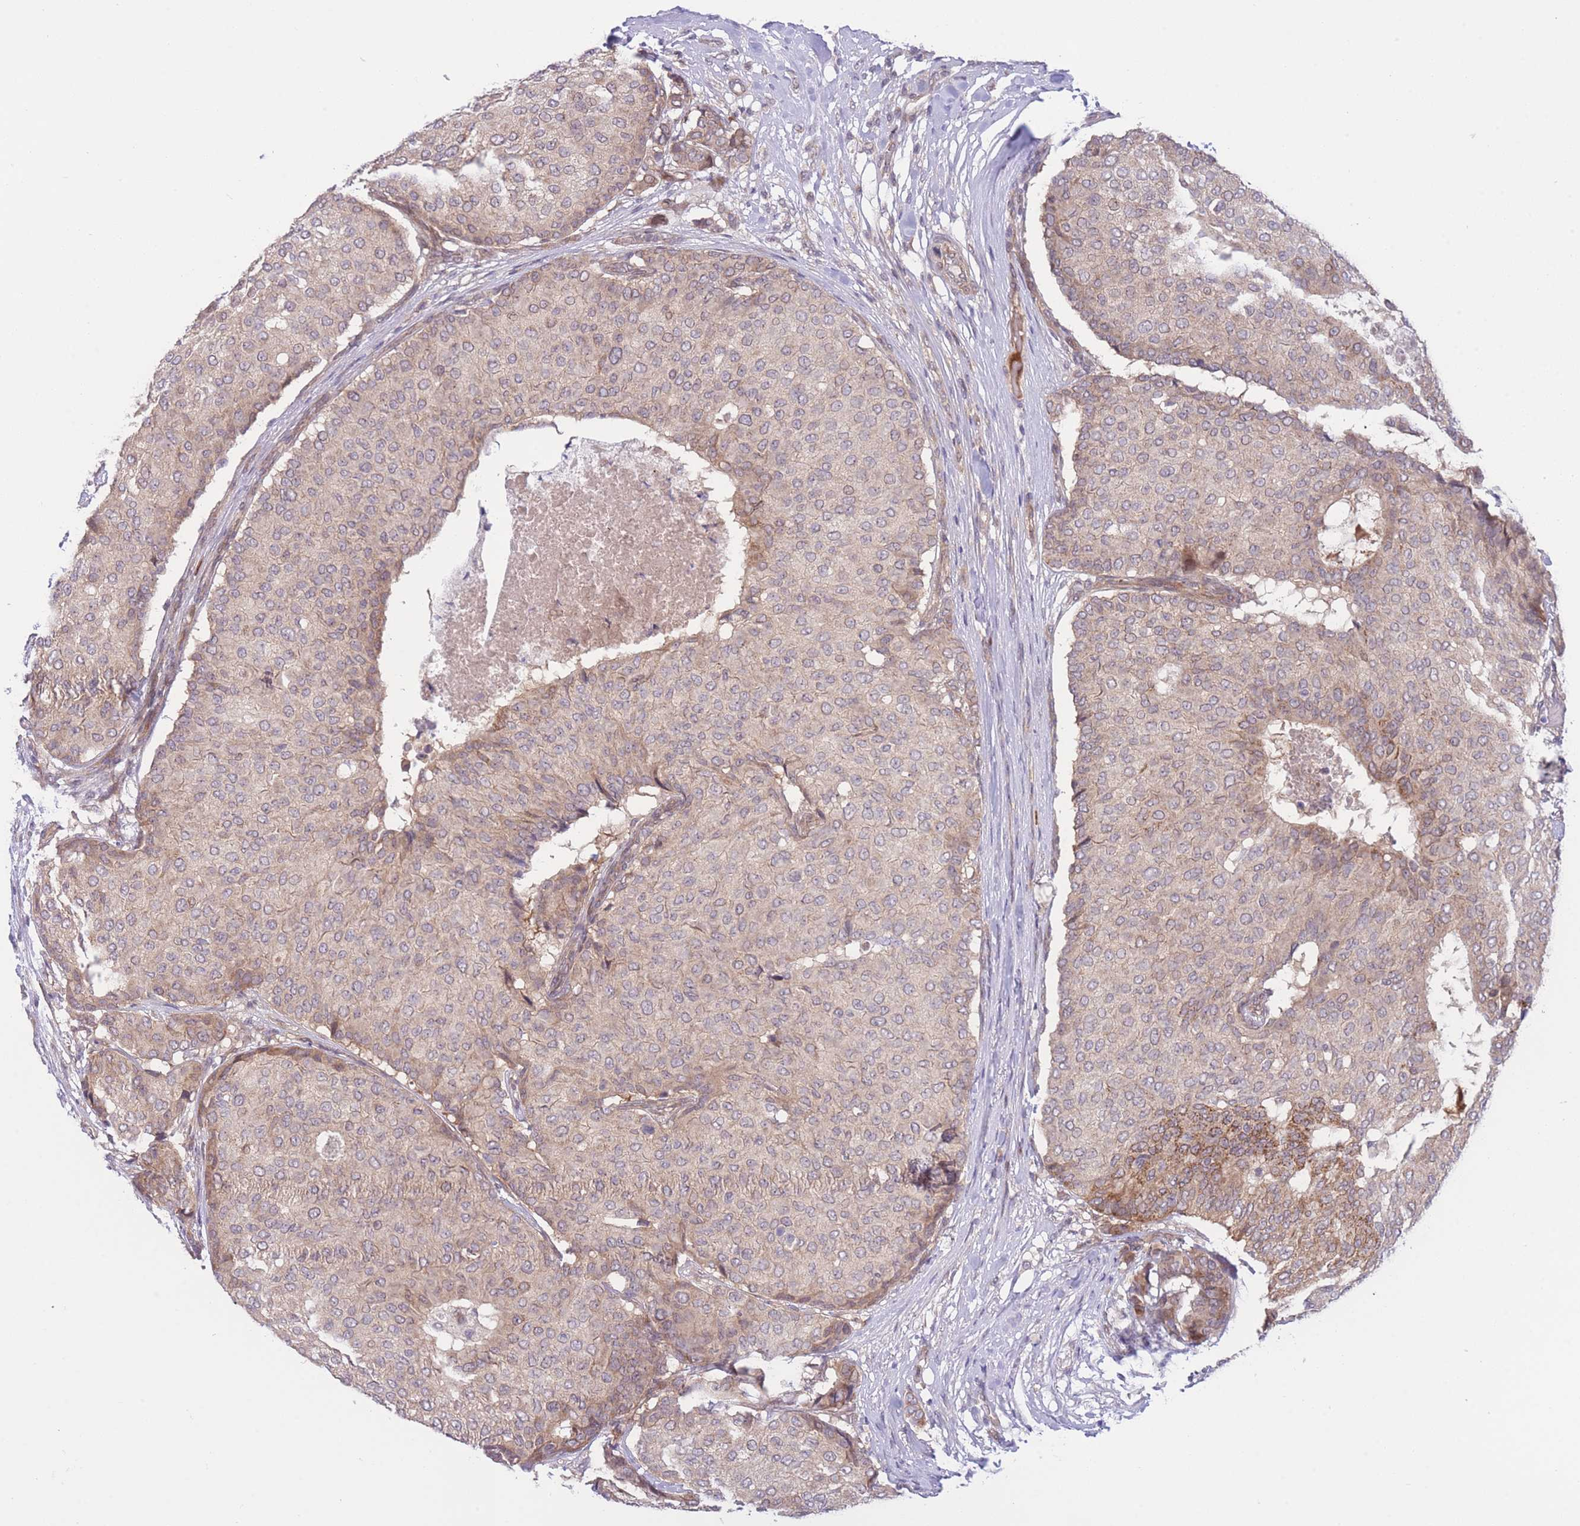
{"staining": {"intensity": "moderate", "quantity": ">75%", "location": "cytoplasmic/membranous"}, "tissue": "breast cancer", "cell_type": "Tumor cells", "image_type": "cancer", "snomed": [{"axis": "morphology", "description": "Duct carcinoma"}, {"axis": "topography", "description": "Breast"}], "caption": "Immunohistochemistry of human breast cancer reveals medium levels of moderate cytoplasmic/membranous expression in approximately >75% of tumor cells.", "gene": "CDC25B", "patient": {"sex": "female", "age": 75}}